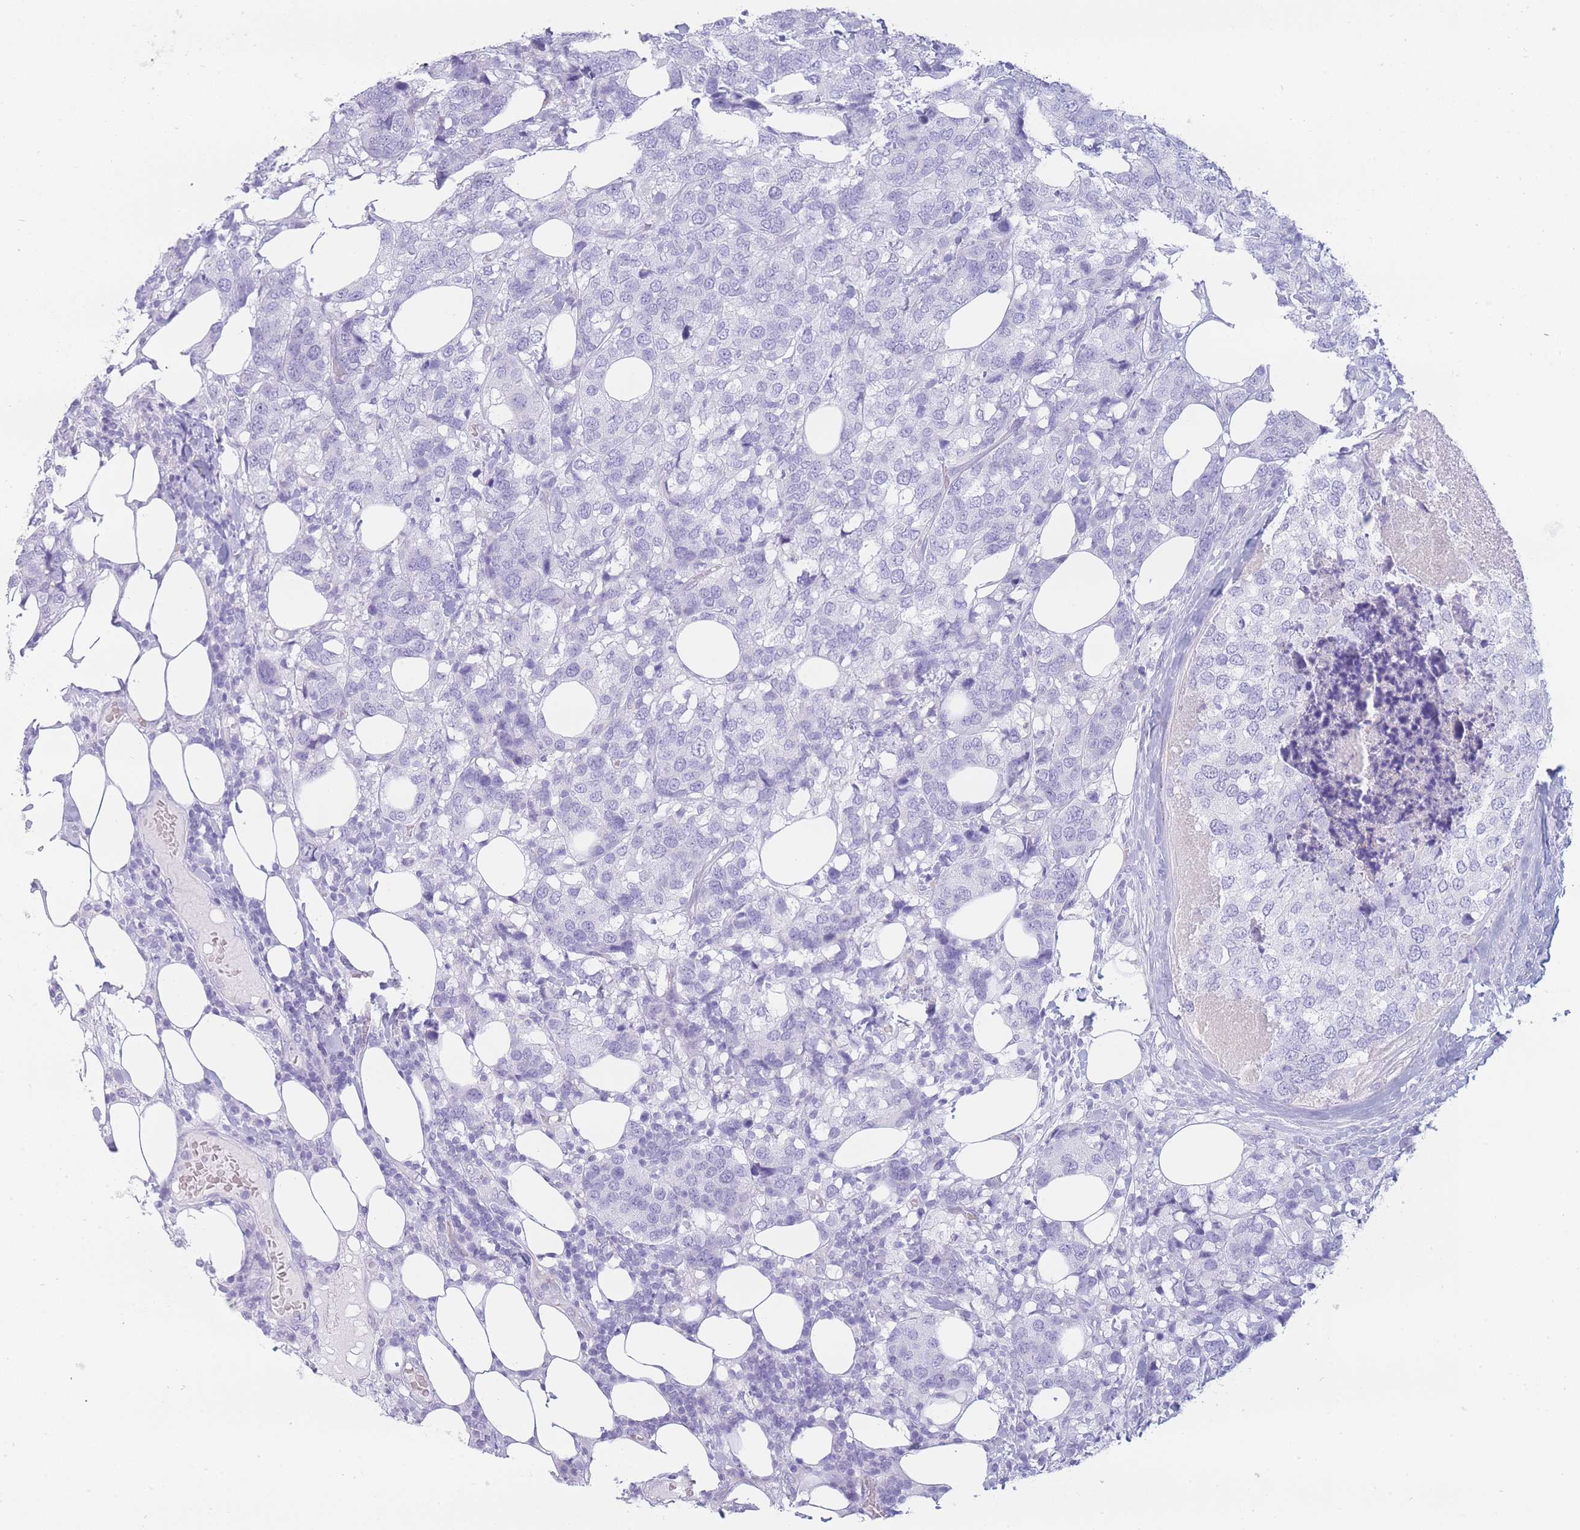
{"staining": {"intensity": "negative", "quantity": "none", "location": "none"}, "tissue": "breast cancer", "cell_type": "Tumor cells", "image_type": "cancer", "snomed": [{"axis": "morphology", "description": "Lobular carcinoma"}, {"axis": "topography", "description": "Breast"}], "caption": "Immunohistochemistry photomicrograph of human lobular carcinoma (breast) stained for a protein (brown), which exhibits no positivity in tumor cells.", "gene": "UPK1A", "patient": {"sex": "female", "age": 59}}